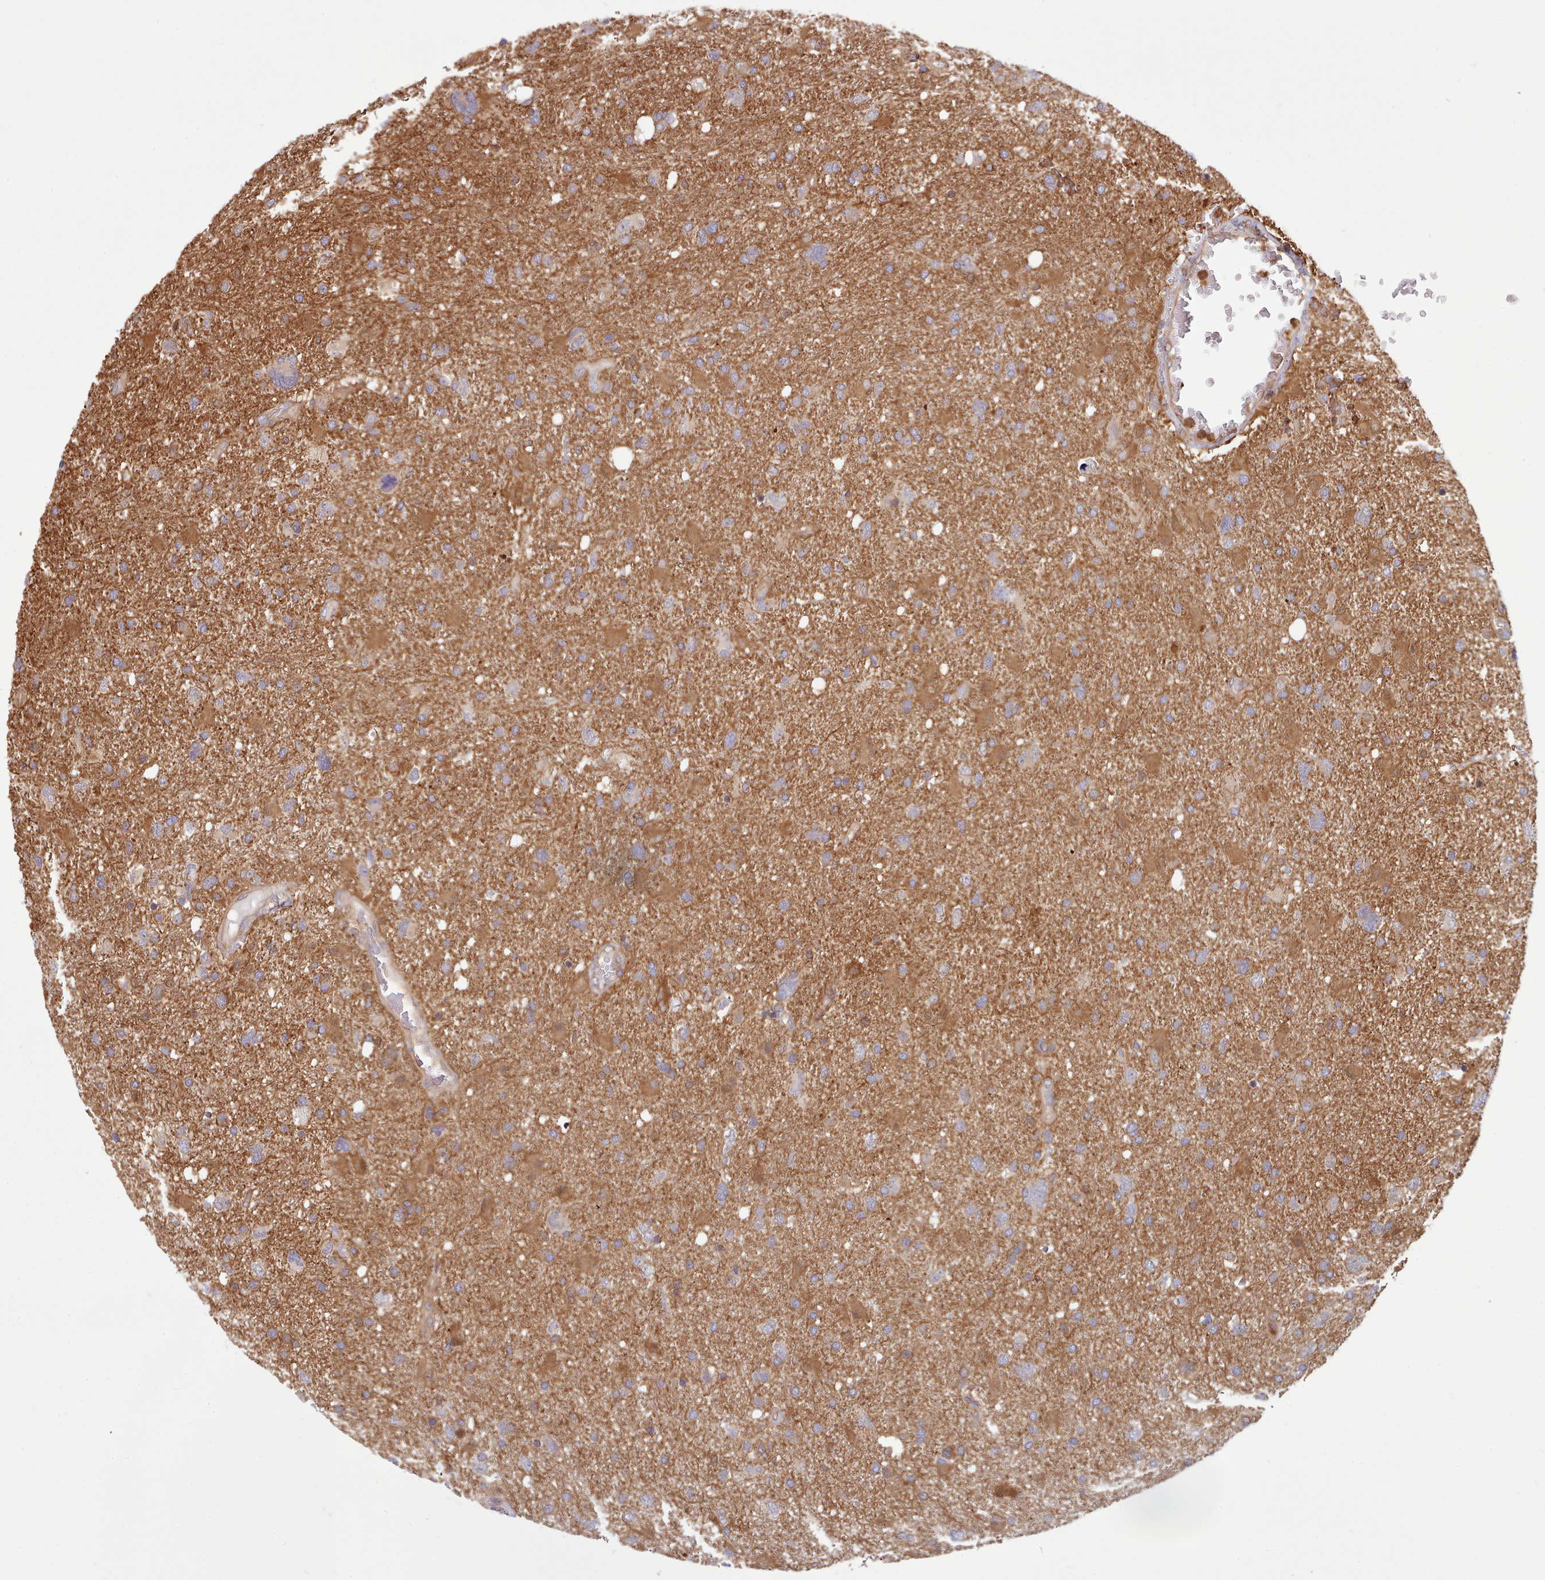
{"staining": {"intensity": "moderate", "quantity": "25%-75%", "location": "cytoplasmic/membranous"}, "tissue": "glioma", "cell_type": "Tumor cells", "image_type": "cancer", "snomed": [{"axis": "morphology", "description": "Glioma, malignant, High grade"}, {"axis": "topography", "description": "Brain"}], "caption": "Tumor cells show medium levels of moderate cytoplasmic/membranous staining in about 25%-75% of cells in glioma.", "gene": "SLC4A9", "patient": {"sex": "male", "age": 61}}